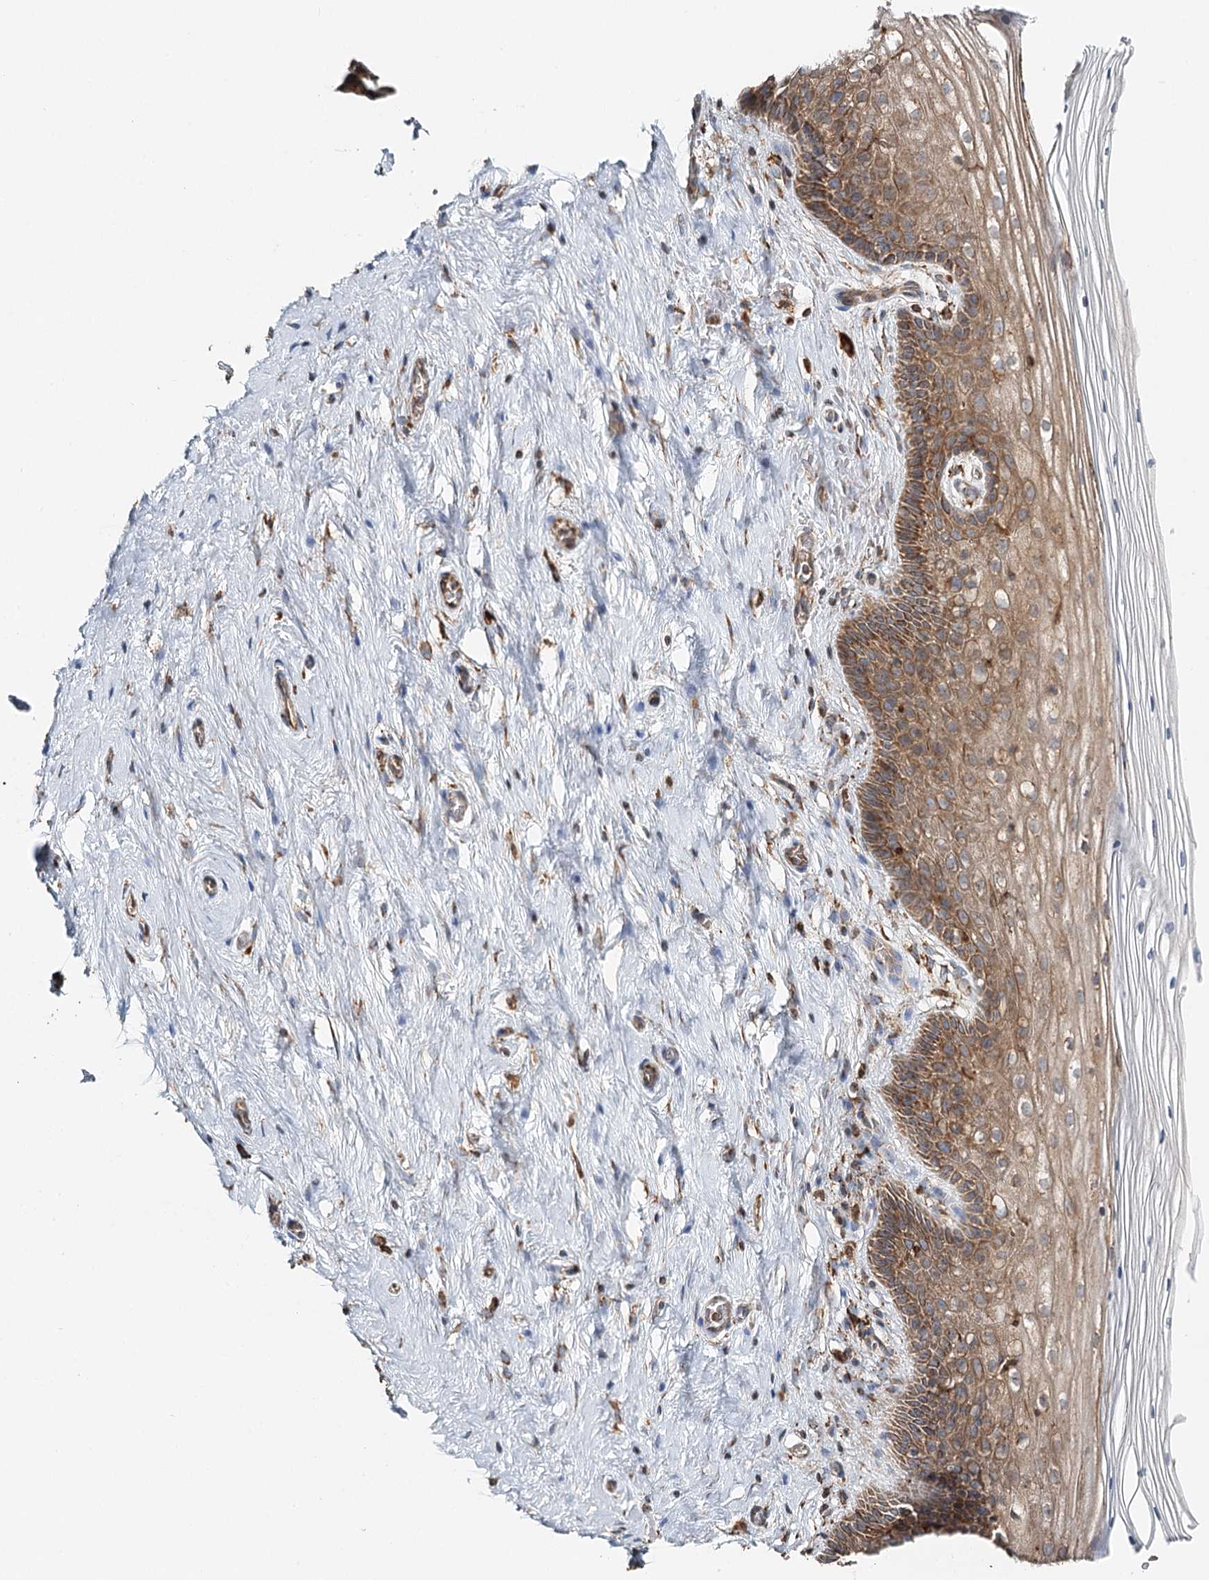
{"staining": {"intensity": "strong", "quantity": ">75%", "location": "cytoplasmic/membranous"}, "tissue": "cervix", "cell_type": "Glandular cells", "image_type": "normal", "snomed": [{"axis": "morphology", "description": "Normal tissue, NOS"}, {"axis": "topography", "description": "Cervix"}], "caption": "Strong cytoplasmic/membranous expression is present in approximately >75% of glandular cells in benign cervix. The staining was performed using DAB (3,3'-diaminobenzidine) to visualize the protein expression in brown, while the nuclei were stained in blue with hematoxylin (Magnification: 20x).", "gene": "TAS1R1", "patient": {"sex": "female", "age": 33}}